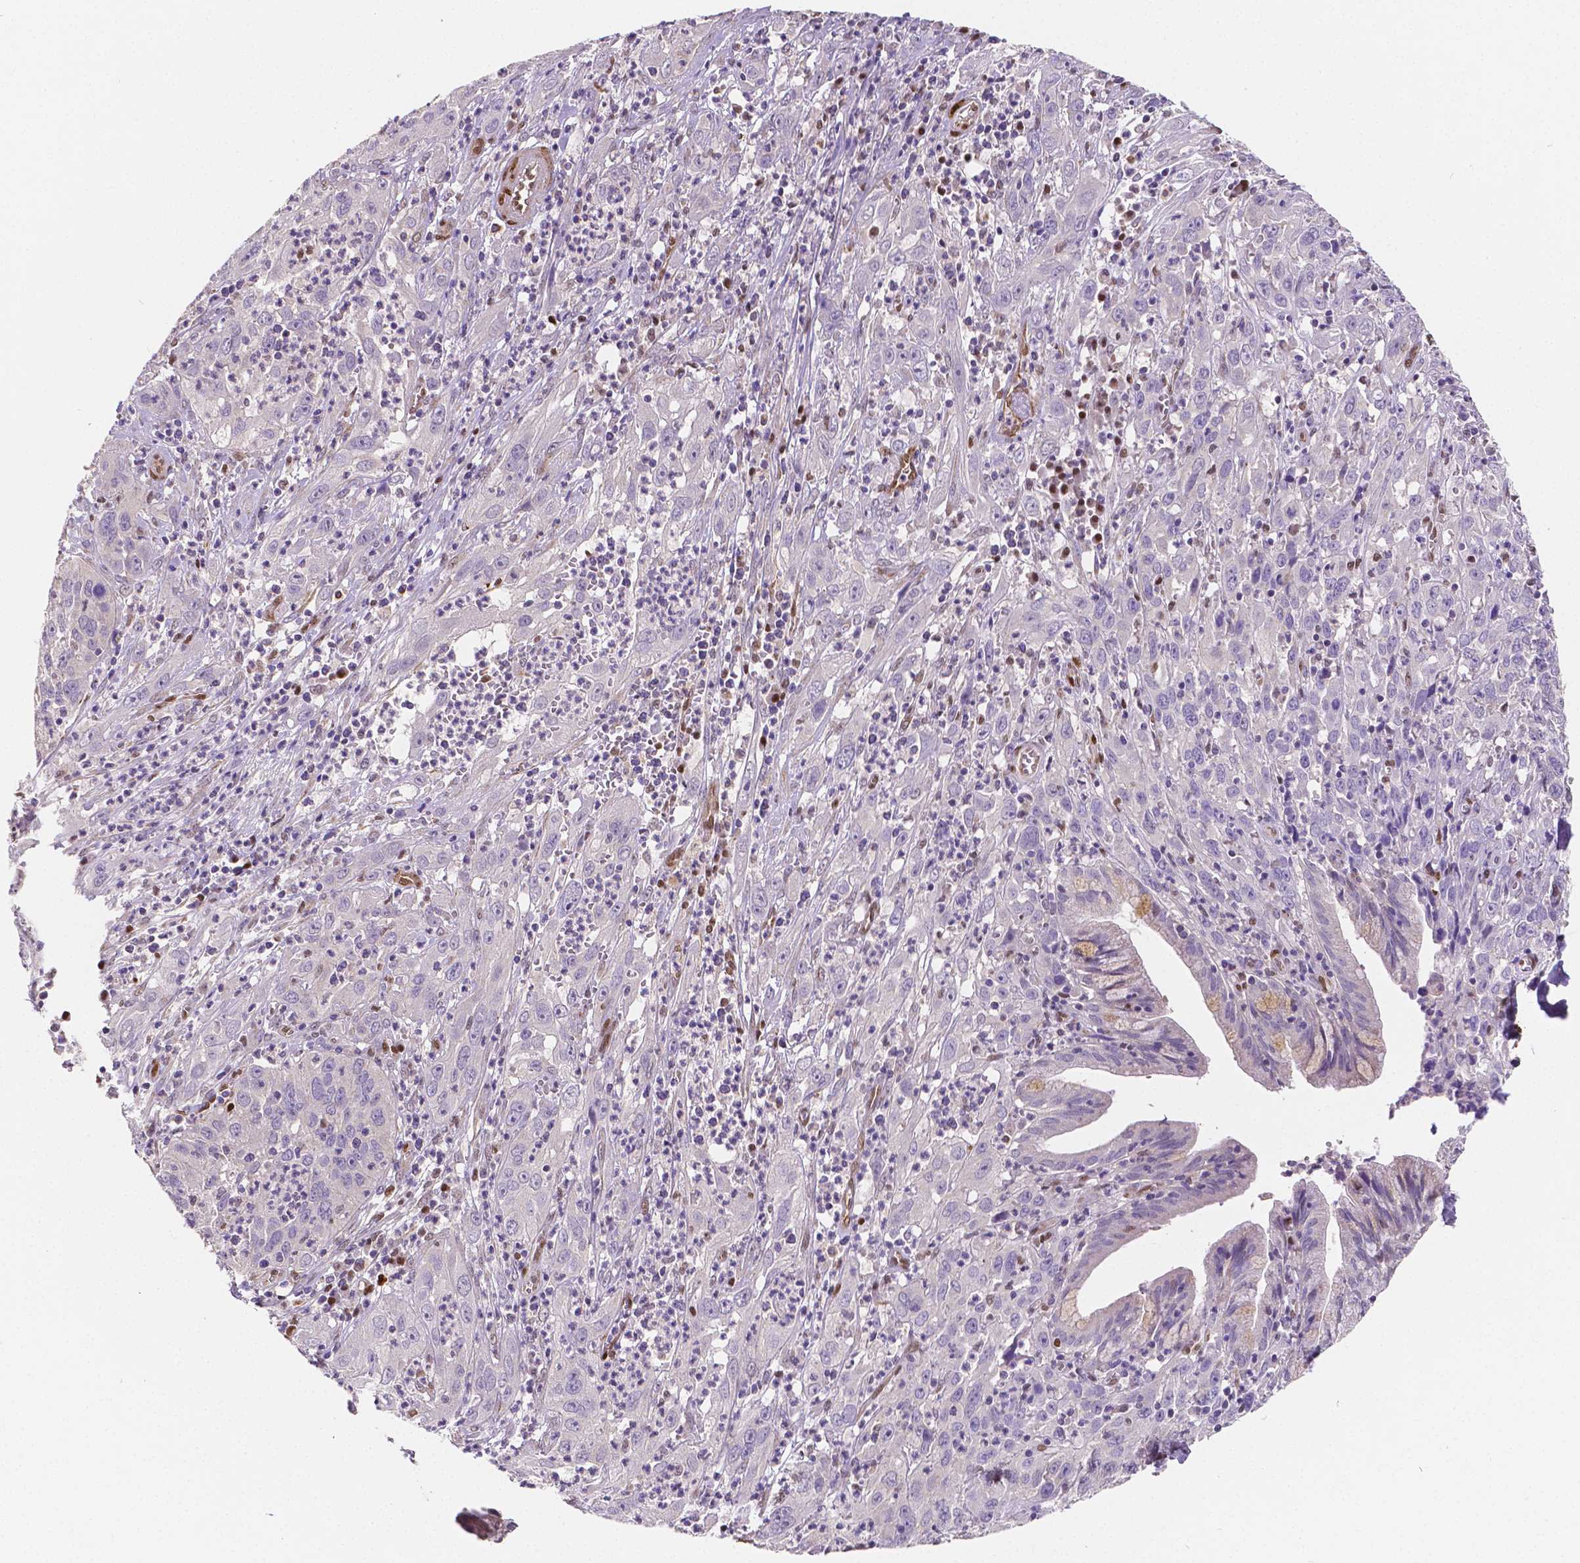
{"staining": {"intensity": "negative", "quantity": "none", "location": "none"}, "tissue": "cervical cancer", "cell_type": "Tumor cells", "image_type": "cancer", "snomed": [{"axis": "morphology", "description": "Squamous cell carcinoma, NOS"}, {"axis": "topography", "description": "Cervix"}], "caption": "A photomicrograph of cervical cancer (squamous cell carcinoma) stained for a protein reveals no brown staining in tumor cells.", "gene": "MEF2C", "patient": {"sex": "female", "age": 32}}